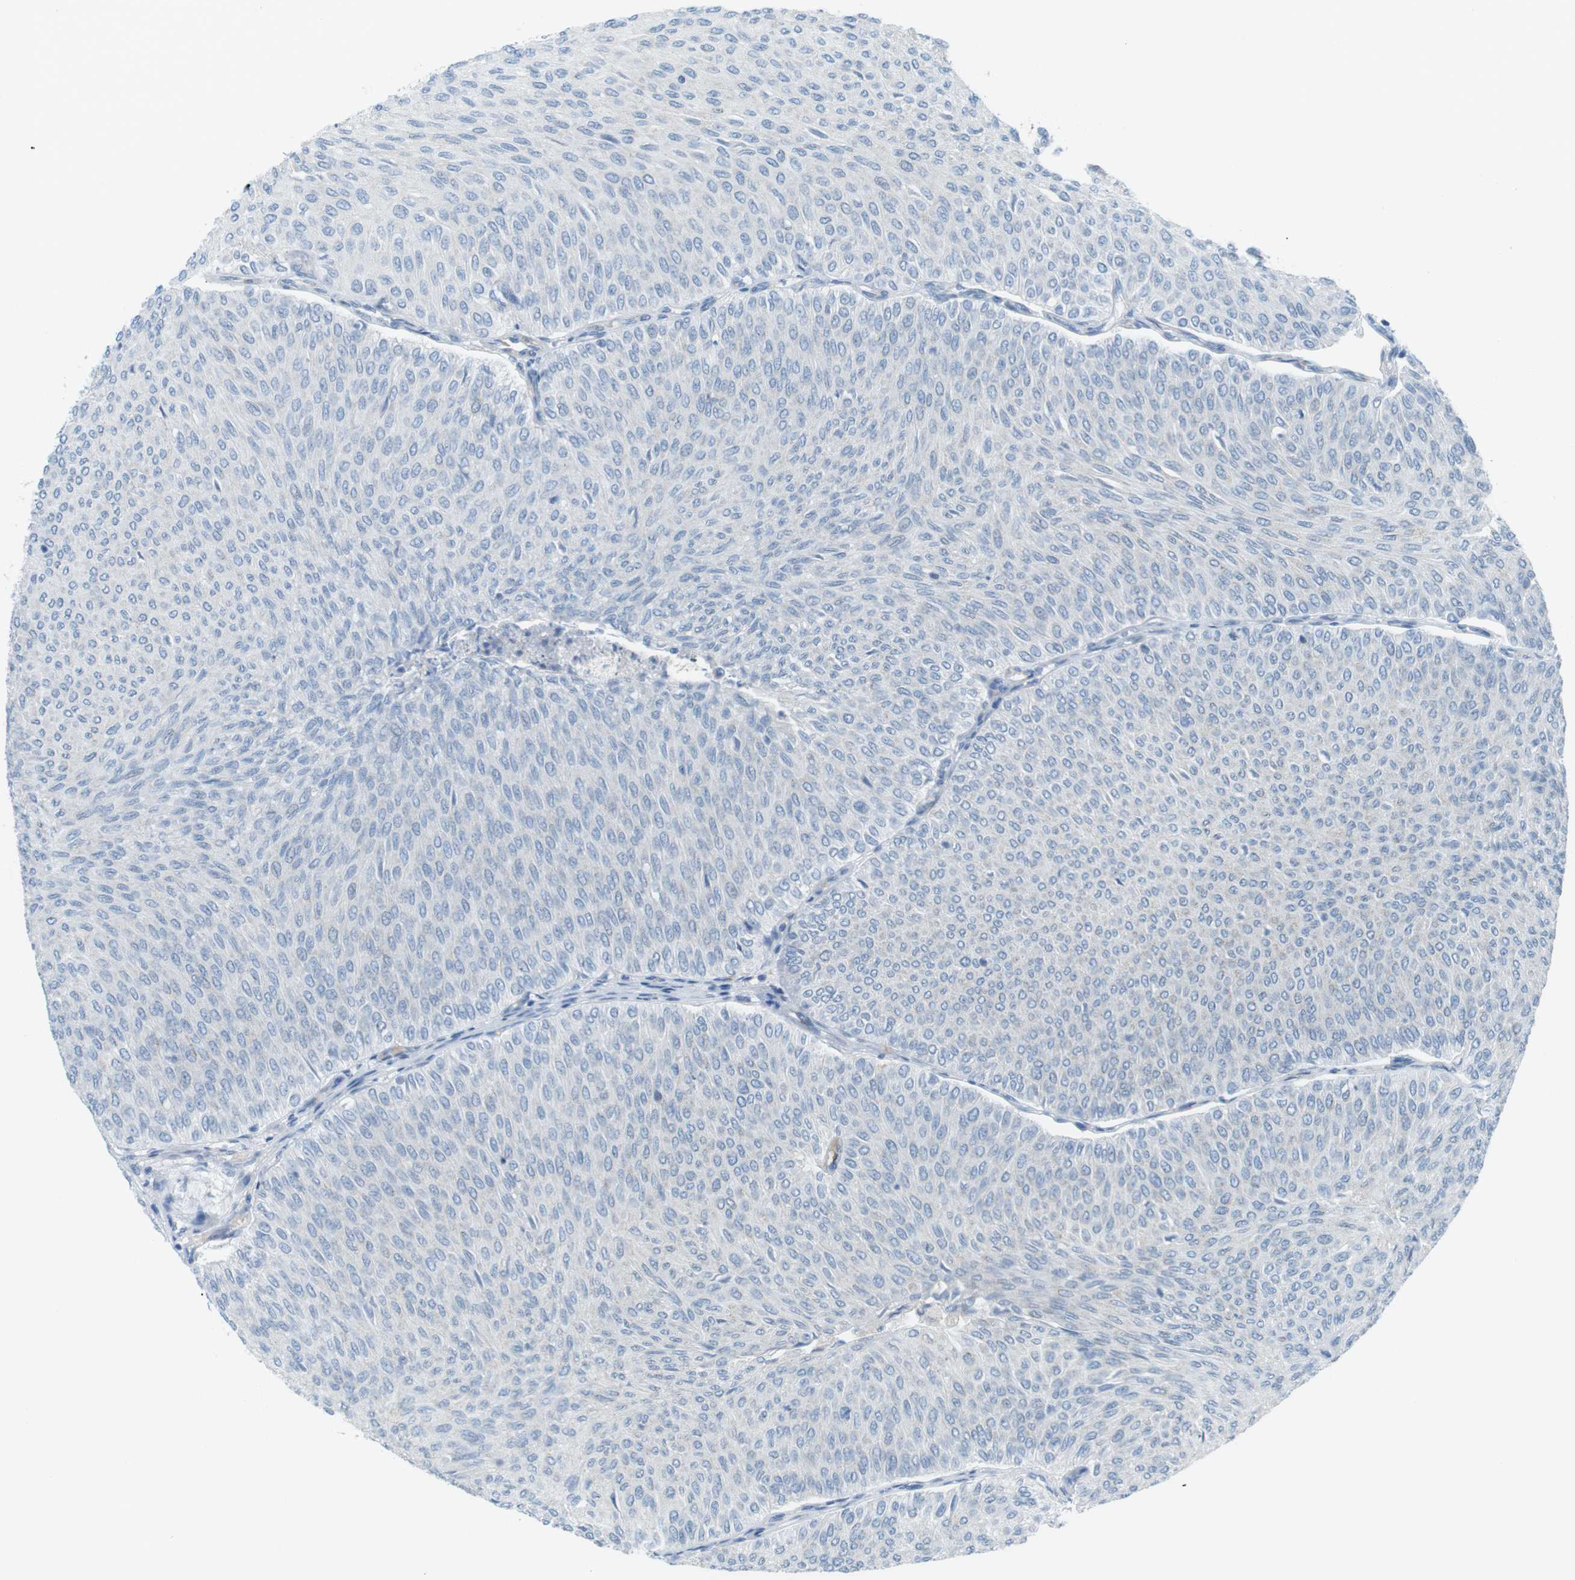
{"staining": {"intensity": "negative", "quantity": "none", "location": "none"}, "tissue": "urothelial cancer", "cell_type": "Tumor cells", "image_type": "cancer", "snomed": [{"axis": "morphology", "description": "Urothelial carcinoma, Low grade"}, {"axis": "topography", "description": "Urinary bladder"}], "caption": "Immunohistochemistry image of neoplastic tissue: human urothelial cancer stained with DAB (3,3'-diaminobenzidine) demonstrates no significant protein staining in tumor cells. (Brightfield microscopy of DAB (3,3'-diaminobenzidine) immunohistochemistry (IHC) at high magnification).", "gene": "VAMP1", "patient": {"sex": "male", "age": 78}}